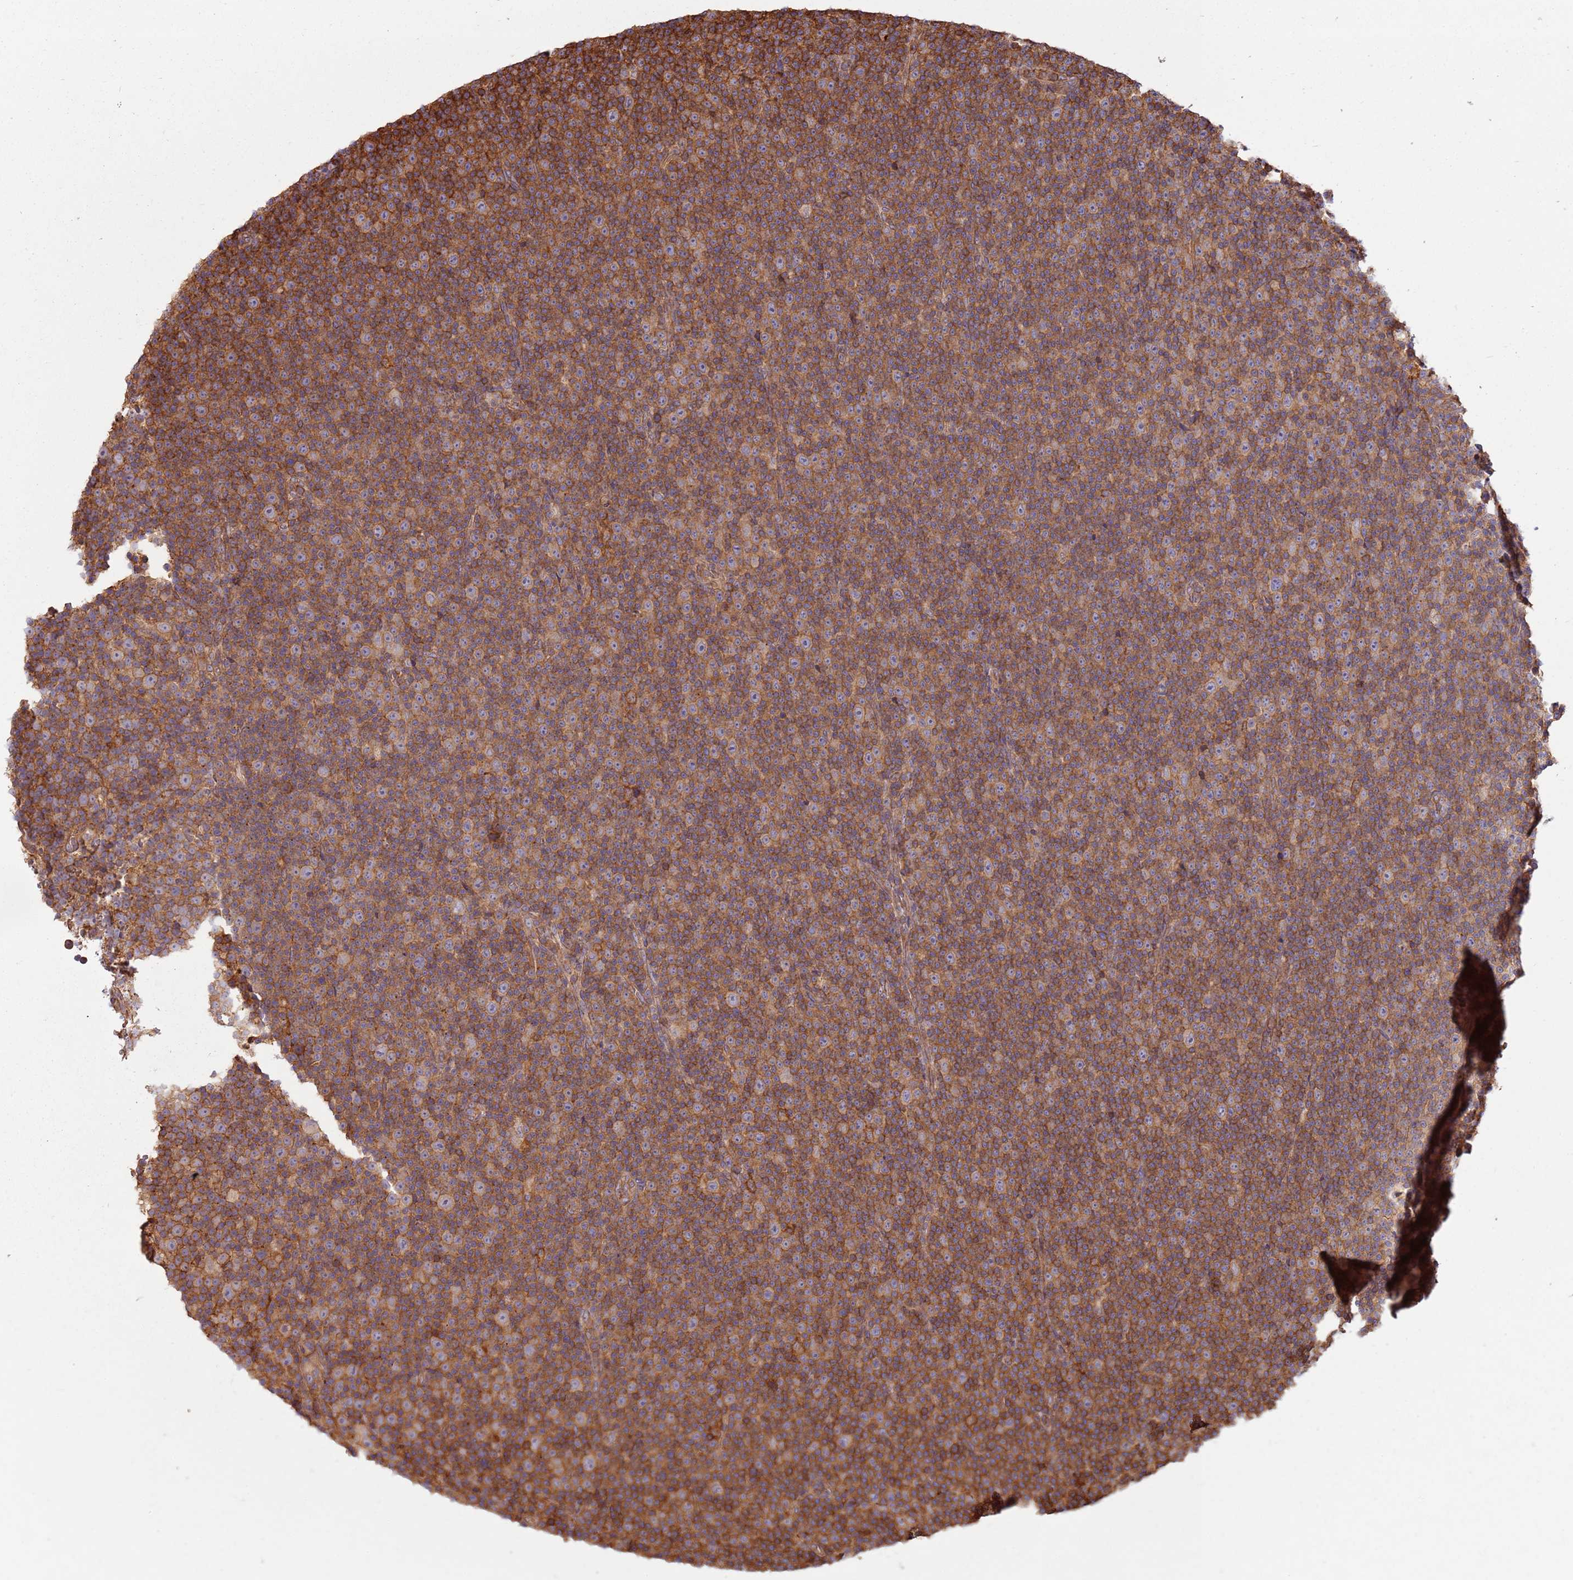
{"staining": {"intensity": "moderate", "quantity": ">75%", "location": "cytoplasmic/membranous"}, "tissue": "lymphoma", "cell_type": "Tumor cells", "image_type": "cancer", "snomed": [{"axis": "morphology", "description": "Malignant lymphoma, non-Hodgkin's type, Low grade"}, {"axis": "topography", "description": "Lymph node"}], "caption": "Immunohistochemical staining of malignant lymphoma, non-Hodgkin's type (low-grade) displays medium levels of moderate cytoplasmic/membranous expression in approximately >75% of tumor cells.", "gene": "ACVR2A", "patient": {"sex": "female", "age": 67}}